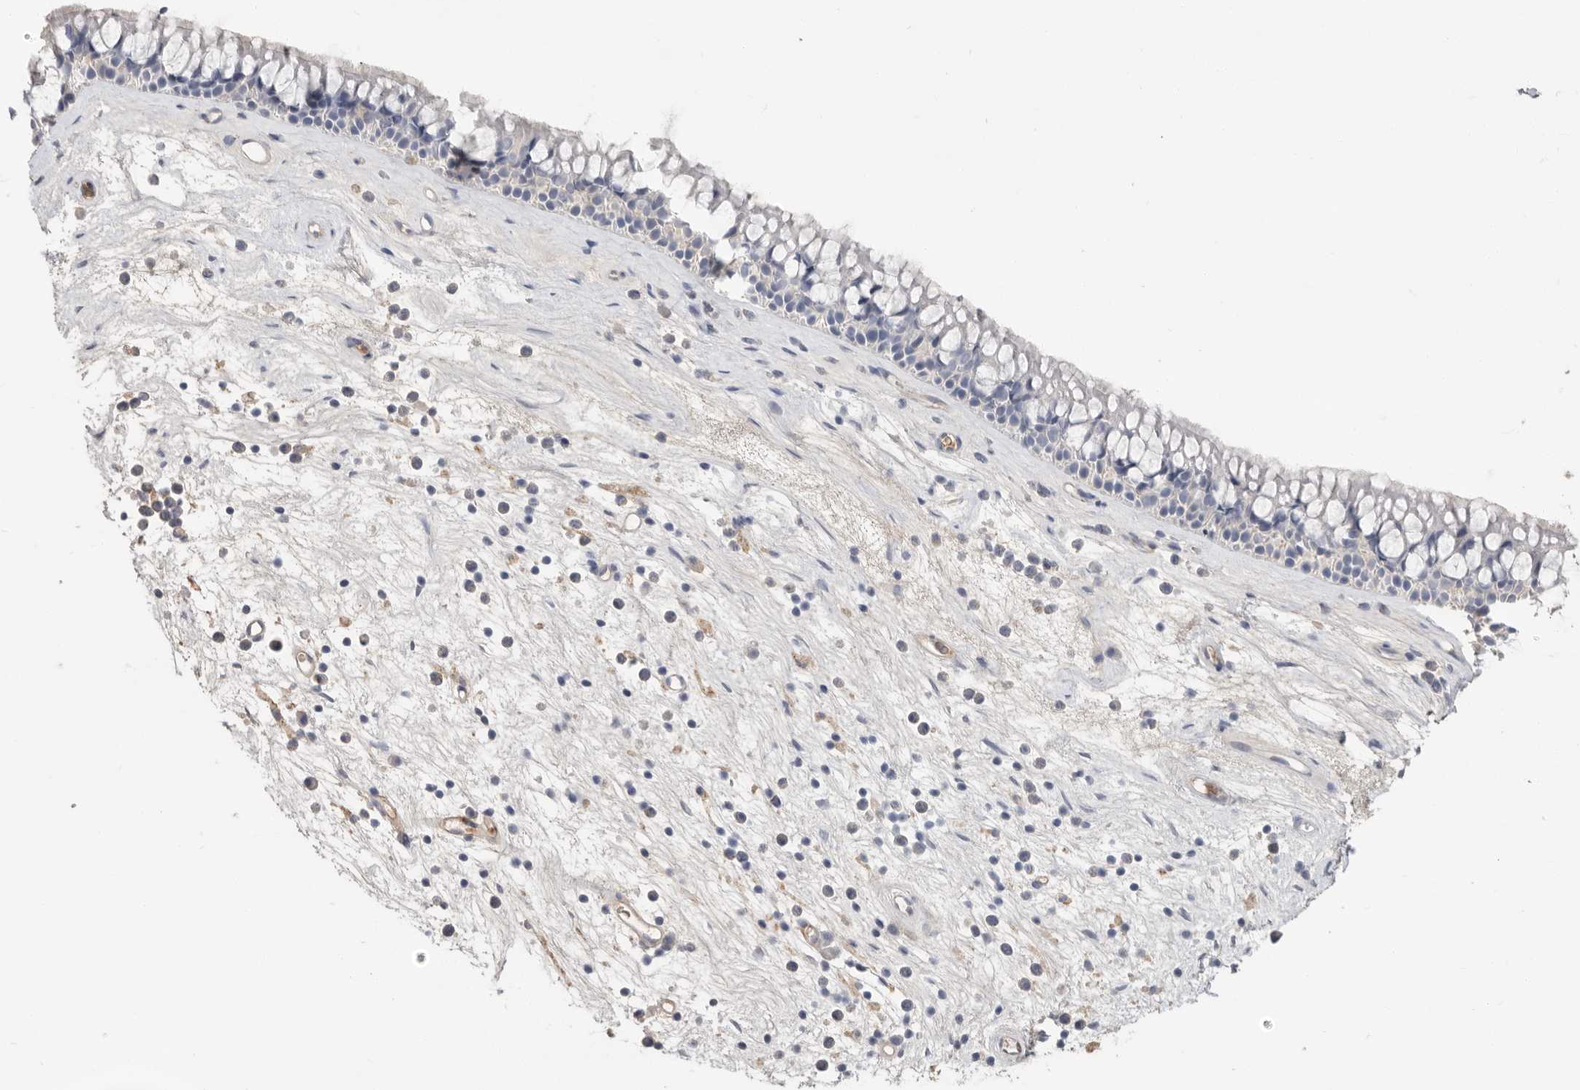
{"staining": {"intensity": "negative", "quantity": "none", "location": "none"}, "tissue": "nasopharynx", "cell_type": "Respiratory epithelial cells", "image_type": "normal", "snomed": [{"axis": "morphology", "description": "Normal tissue, NOS"}, {"axis": "topography", "description": "Nasopharynx"}], "caption": "Human nasopharynx stained for a protein using IHC displays no expression in respiratory epithelial cells.", "gene": "APOA2", "patient": {"sex": "male", "age": 64}}